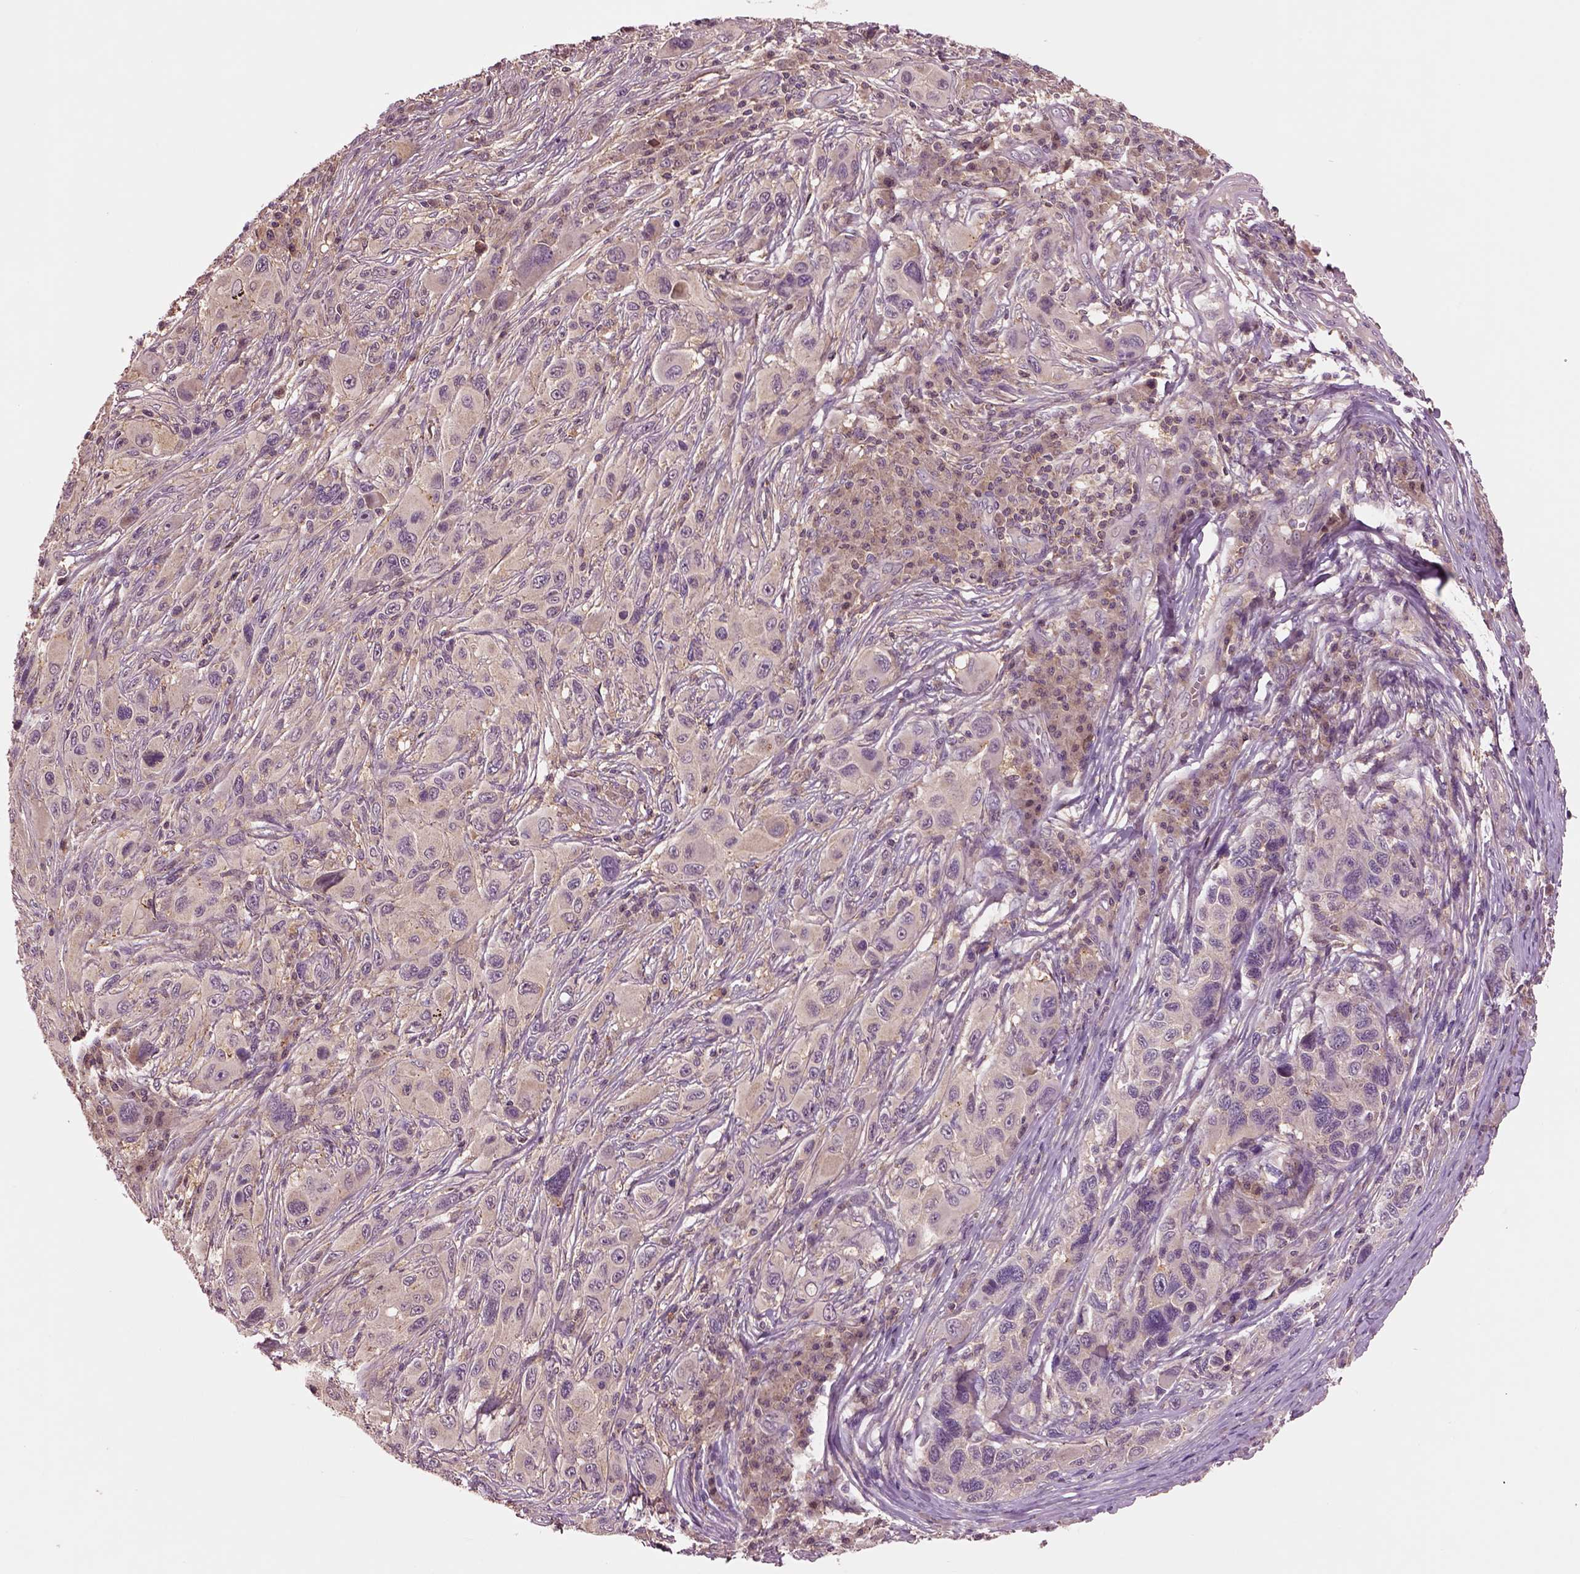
{"staining": {"intensity": "negative", "quantity": "none", "location": "none"}, "tissue": "melanoma", "cell_type": "Tumor cells", "image_type": "cancer", "snomed": [{"axis": "morphology", "description": "Malignant melanoma, NOS"}, {"axis": "topography", "description": "Skin"}], "caption": "Immunohistochemistry micrograph of human malignant melanoma stained for a protein (brown), which shows no expression in tumor cells. (DAB immunohistochemistry (IHC) visualized using brightfield microscopy, high magnification).", "gene": "MTHFS", "patient": {"sex": "male", "age": 53}}